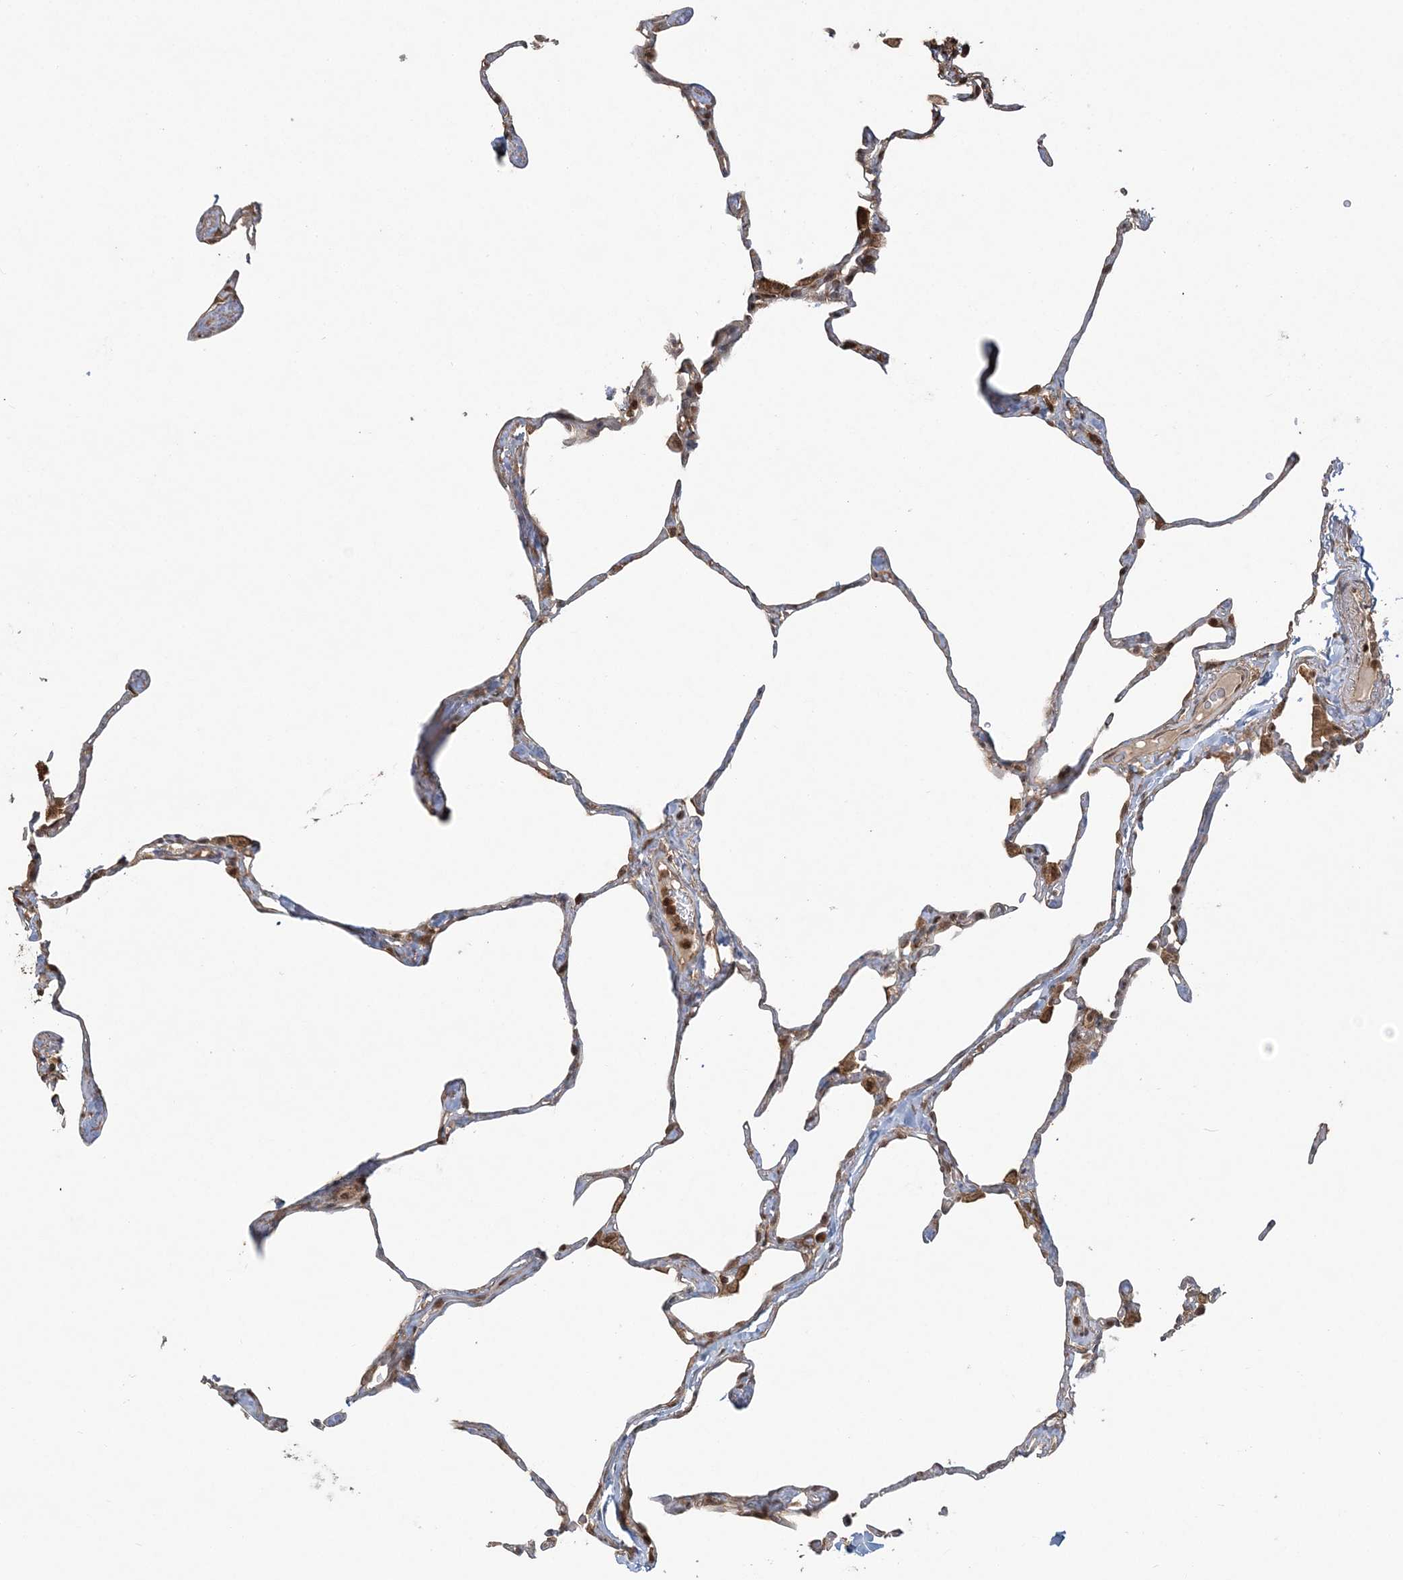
{"staining": {"intensity": "moderate", "quantity": "25%-75%", "location": "cytoplasmic/membranous,nuclear"}, "tissue": "lung", "cell_type": "Alveolar cells", "image_type": "normal", "snomed": [{"axis": "morphology", "description": "Normal tissue, NOS"}, {"axis": "topography", "description": "Lung"}], "caption": "Immunohistochemical staining of normal human lung reveals medium levels of moderate cytoplasmic/membranous,nuclear expression in about 25%-75% of alveolar cells. The protein is stained brown, and the nuclei are stained in blue (DAB IHC with brightfield microscopy, high magnification).", "gene": "CAB39", "patient": {"sex": "male", "age": 65}}